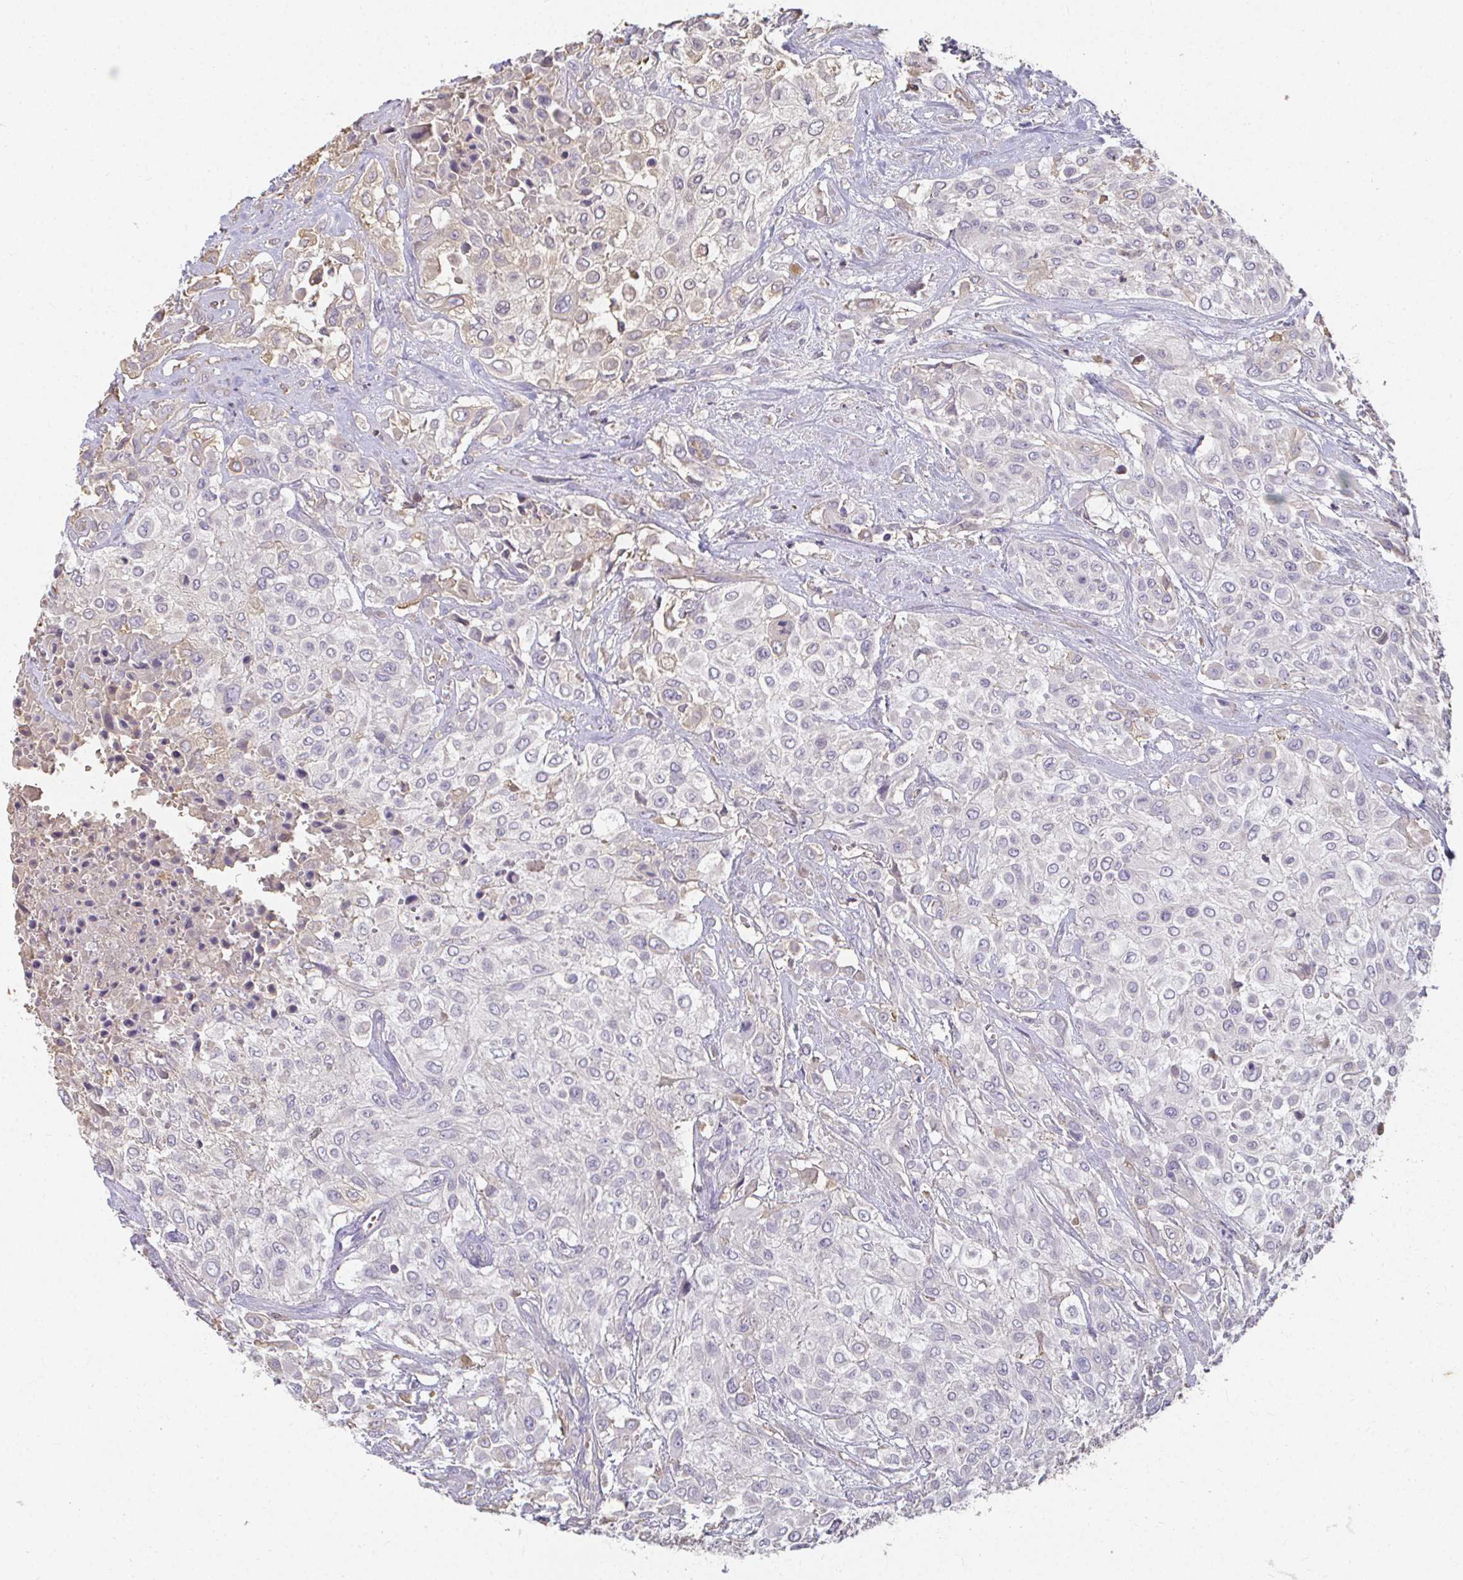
{"staining": {"intensity": "negative", "quantity": "none", "location": "none"}, "tissue": "urothelial cancer", "cell_type": "Tumor cells", "image_type": "cancer", "snomed": [{"axis": "morphology", "description": "Urothelial carcinoma, High grade"}, {"axis": "topography", "description": "Urinary bladder"}], "caption": "Immunohistochemistry (IHC) histopathology image of neoplastic tissue: human urothelial carcinoma (high-grade) stained with DAB (3,3'-diaminobenzidine) shows no significant protein staining in tumor cells. (IHC, brightfield microscopy, high magnification).", "gene": "LOXL4", "patient": {"sex": "male", "age": 57}}